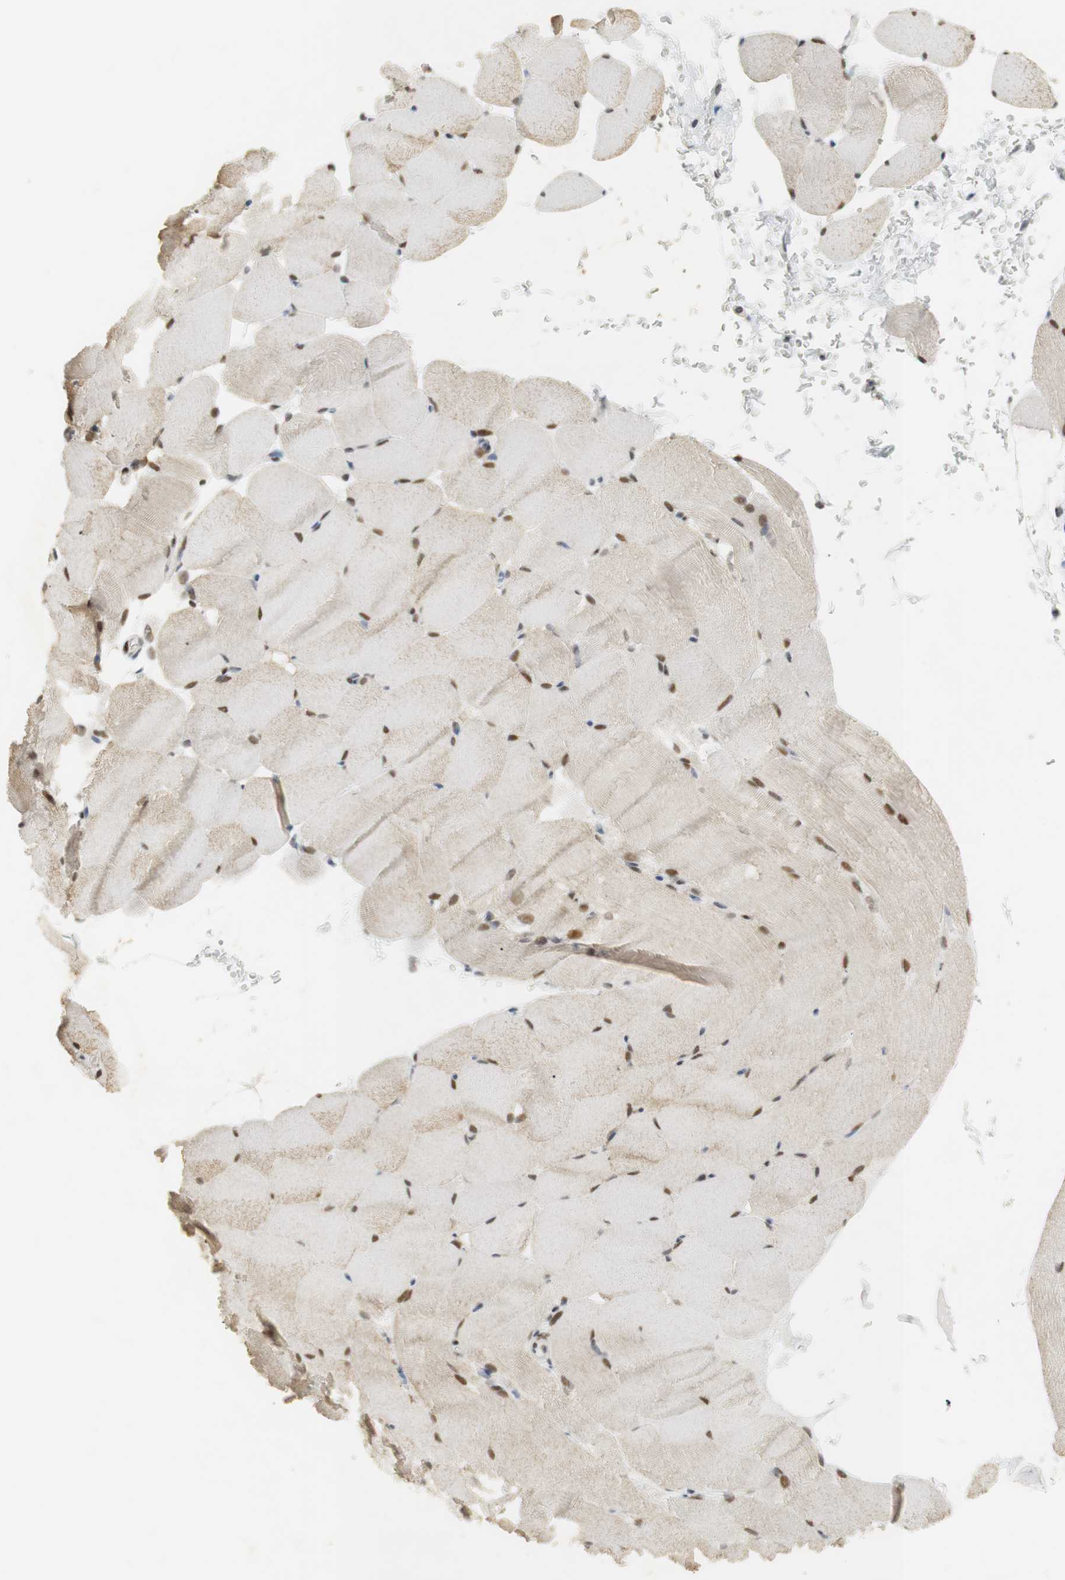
{"staining": {"intensity": "moderate", "quantity": ">75%", "location": "nuclear"}, "tissue": "skeletal muscle", "cell_type": "Myocytes", "image_type": "normal", "snomed": [{"axis": "morphology", "description": "Normal tissue, NOS"}, {"axis": "topography", "description": "Skeletal muscle"}, {"axis": "topography", "description": "Parathyroid gland"}], "caption": "The histopathology image exhibits immunohistochemical staining of unremarkable skeletal muscle. There is moderate nuclear staining is present in about >75% of myocytes. (DAB = brown stain, brightfield microscopy at high magnification).", "gene": "BMI1", "patient": {"sex": "female", "age": 37}}